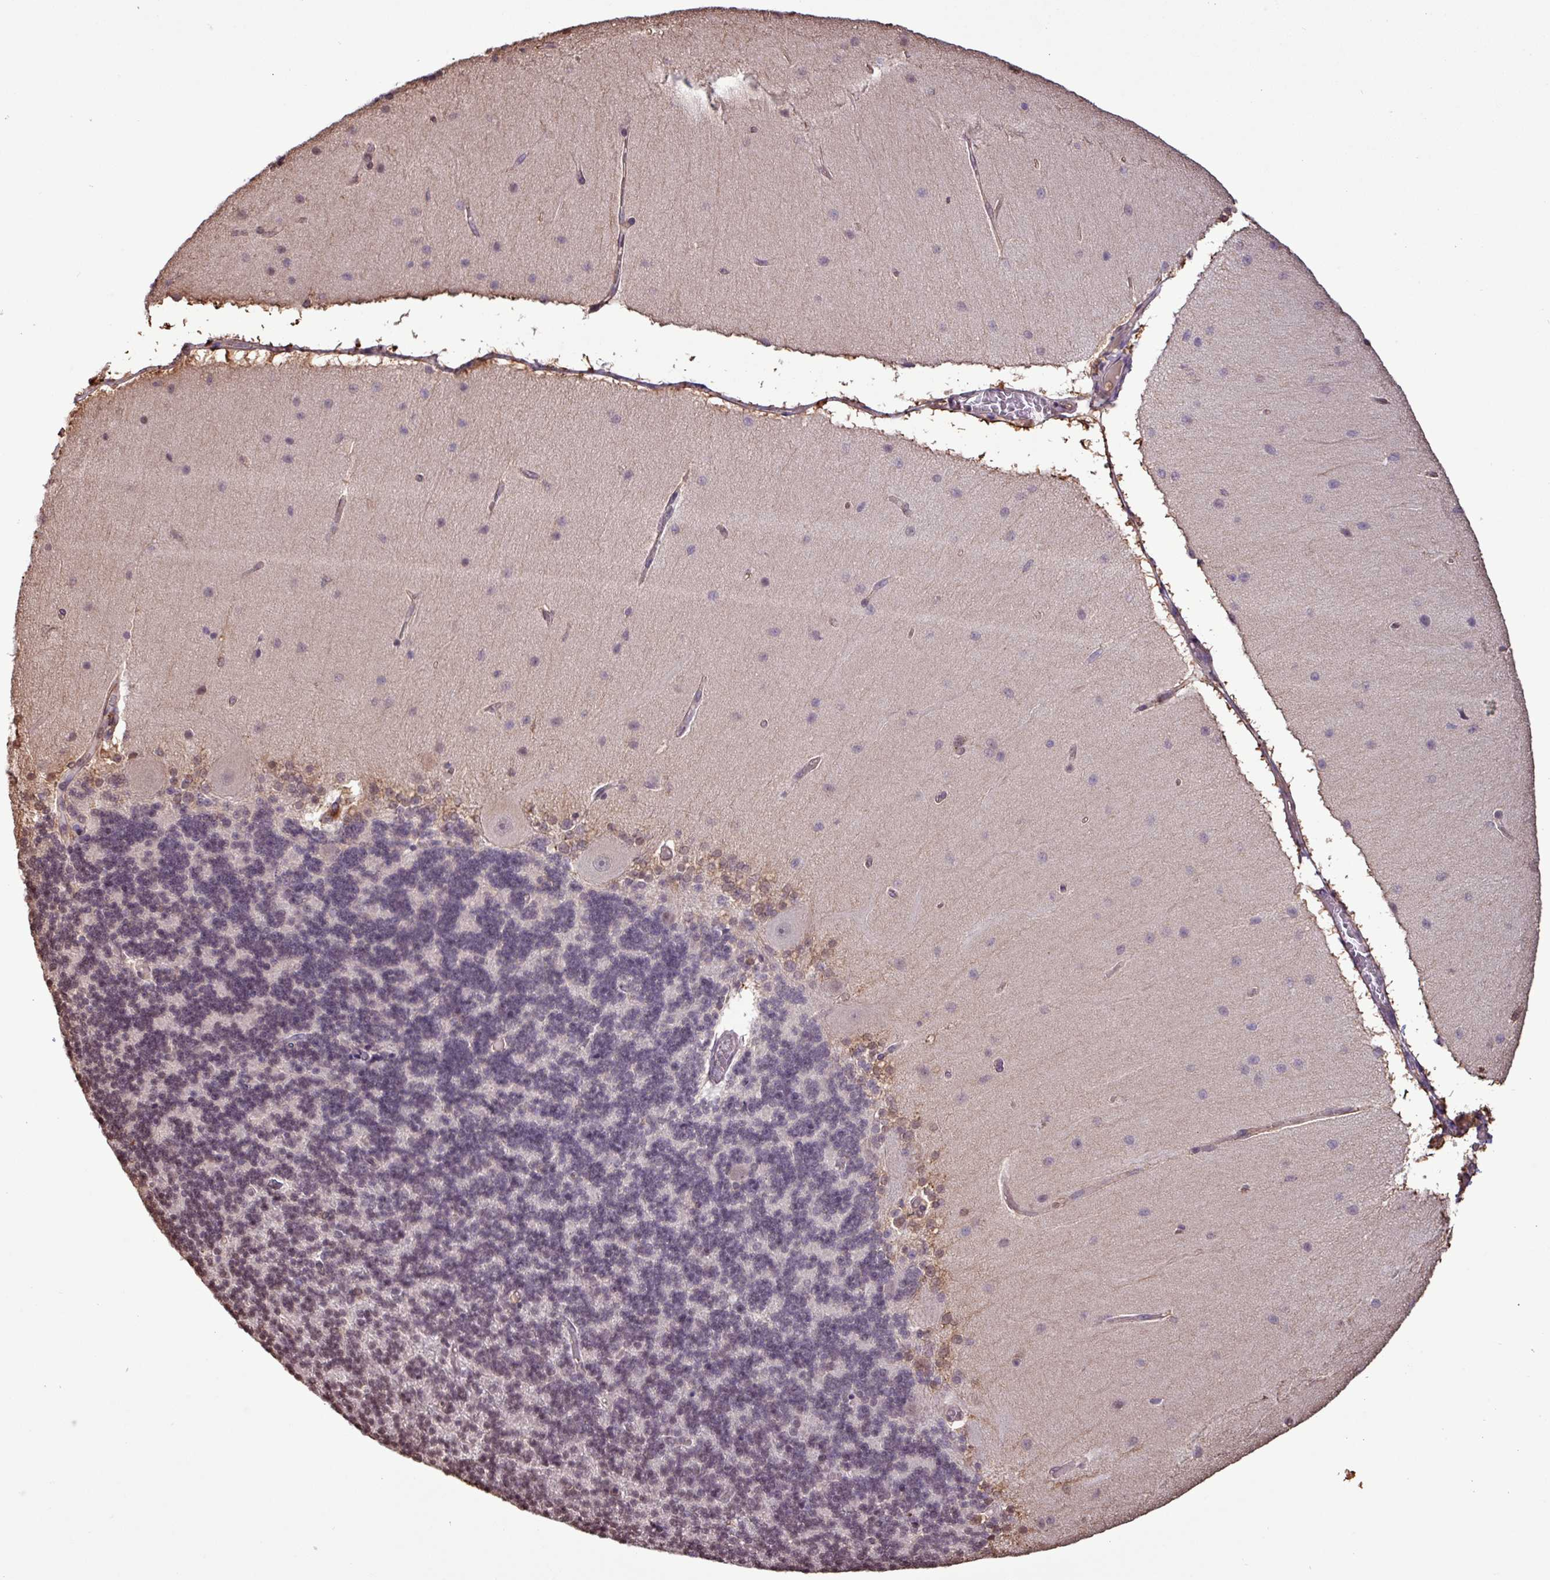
{"staining": {"intensity": "moderate", "quantity": "<25%", "location": "cytoplasmic/membranous,nuclear"}, "tissue": "cerebellum", "cell_type": "Cells in granular layer", "image_type": "normal", "snomed": [{"axis": "morphology", "description": "Normal tissue, NOS"}, {"axis": "topography", "description": "Cerebellum"}], "caption": "High-magnification brightfield microscopy of benign cerebellum stained with DAB (3,3'-diaminobenzidine) (brown) and counterstained with hematoxylin (blue). cells in granular layer exhibit moderate cytoplasmic/membranous,nuclear staining is appreciated in approximately<25% of cells.", "gene": "CHST11", "patient": {"sex": "female", "age": 54}}